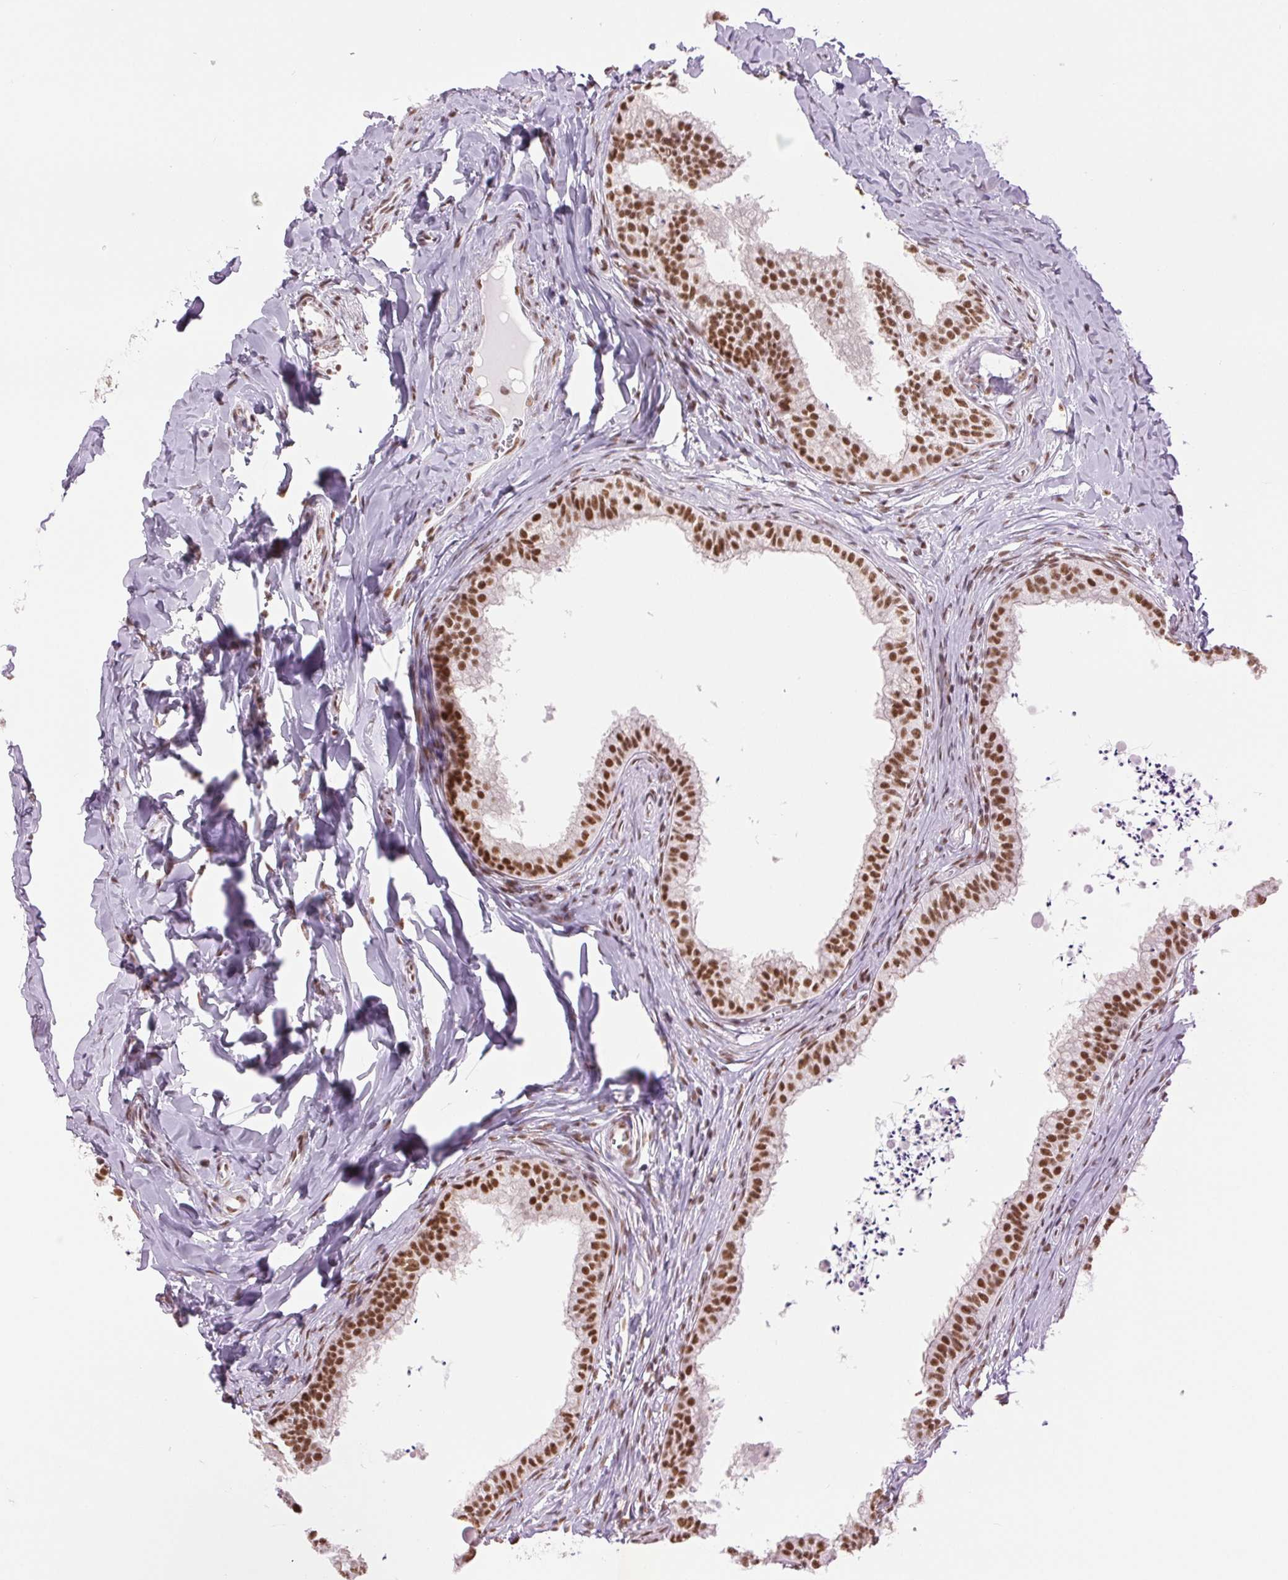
{"staining": {"intensity": "moderate", "quantity": ">75%", "location": "nuclear"}, "tissue": "epididymis", "cell_type": "Glandular cells", "image_type": "normal", "snomed": [{"axis": "morphology", "description": "Normal tissue, NOS"}, {"axis": "topography", "description": "Epididymis"}], "caption": "This histopathology image shows unremarkable epididymis stained with IHC to label a protein in brown. The nuclear of glandular cells show moderate positivity for the protein. Nuclei are counter-stained blue.", "gene": "ZFR2", "patient": {"sex": "male", "age": 24}}